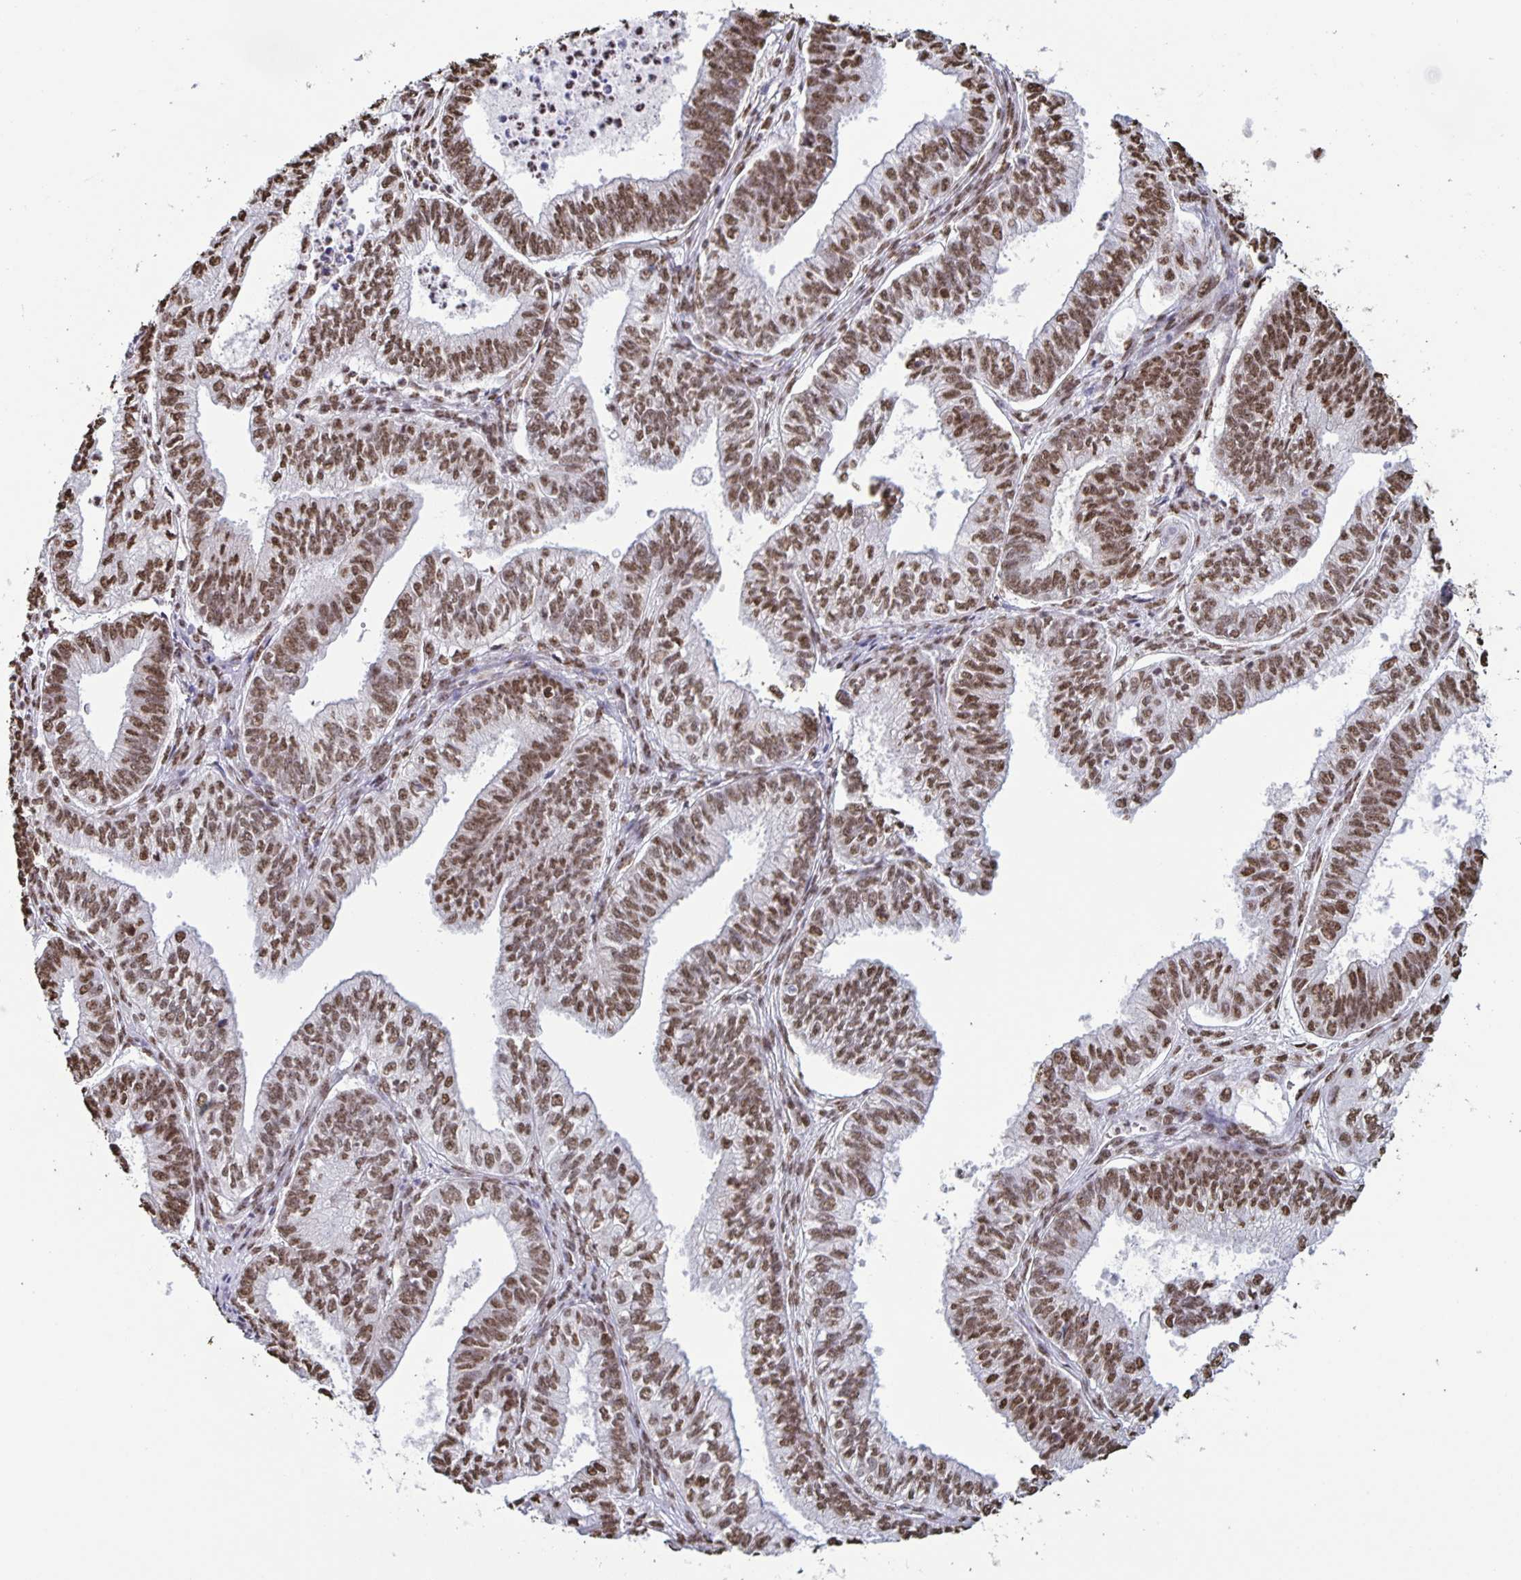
{"staining": {"intensity": "moderate", "quantity": ">75%", "location": "nuclear"}, "tissue": "ovarian cancer", "cell_type": "Tumor cells", "image_type": "cancer", "snomed": [{"axis": "morphology", "description": "Carcinoma, endometroid"}, {"axis": "topography", "description": "Ovary"}], "caption": "An immunohistochemistry (IHC) photomicrograph of tumor tissue is shown. Protein staining in brown highlights moderate nuclear positivity in endometroid carcinoma (ovarian) within tumor cells.", "gene": "DUT", "patient": {"sex": "female", "age": 64}}